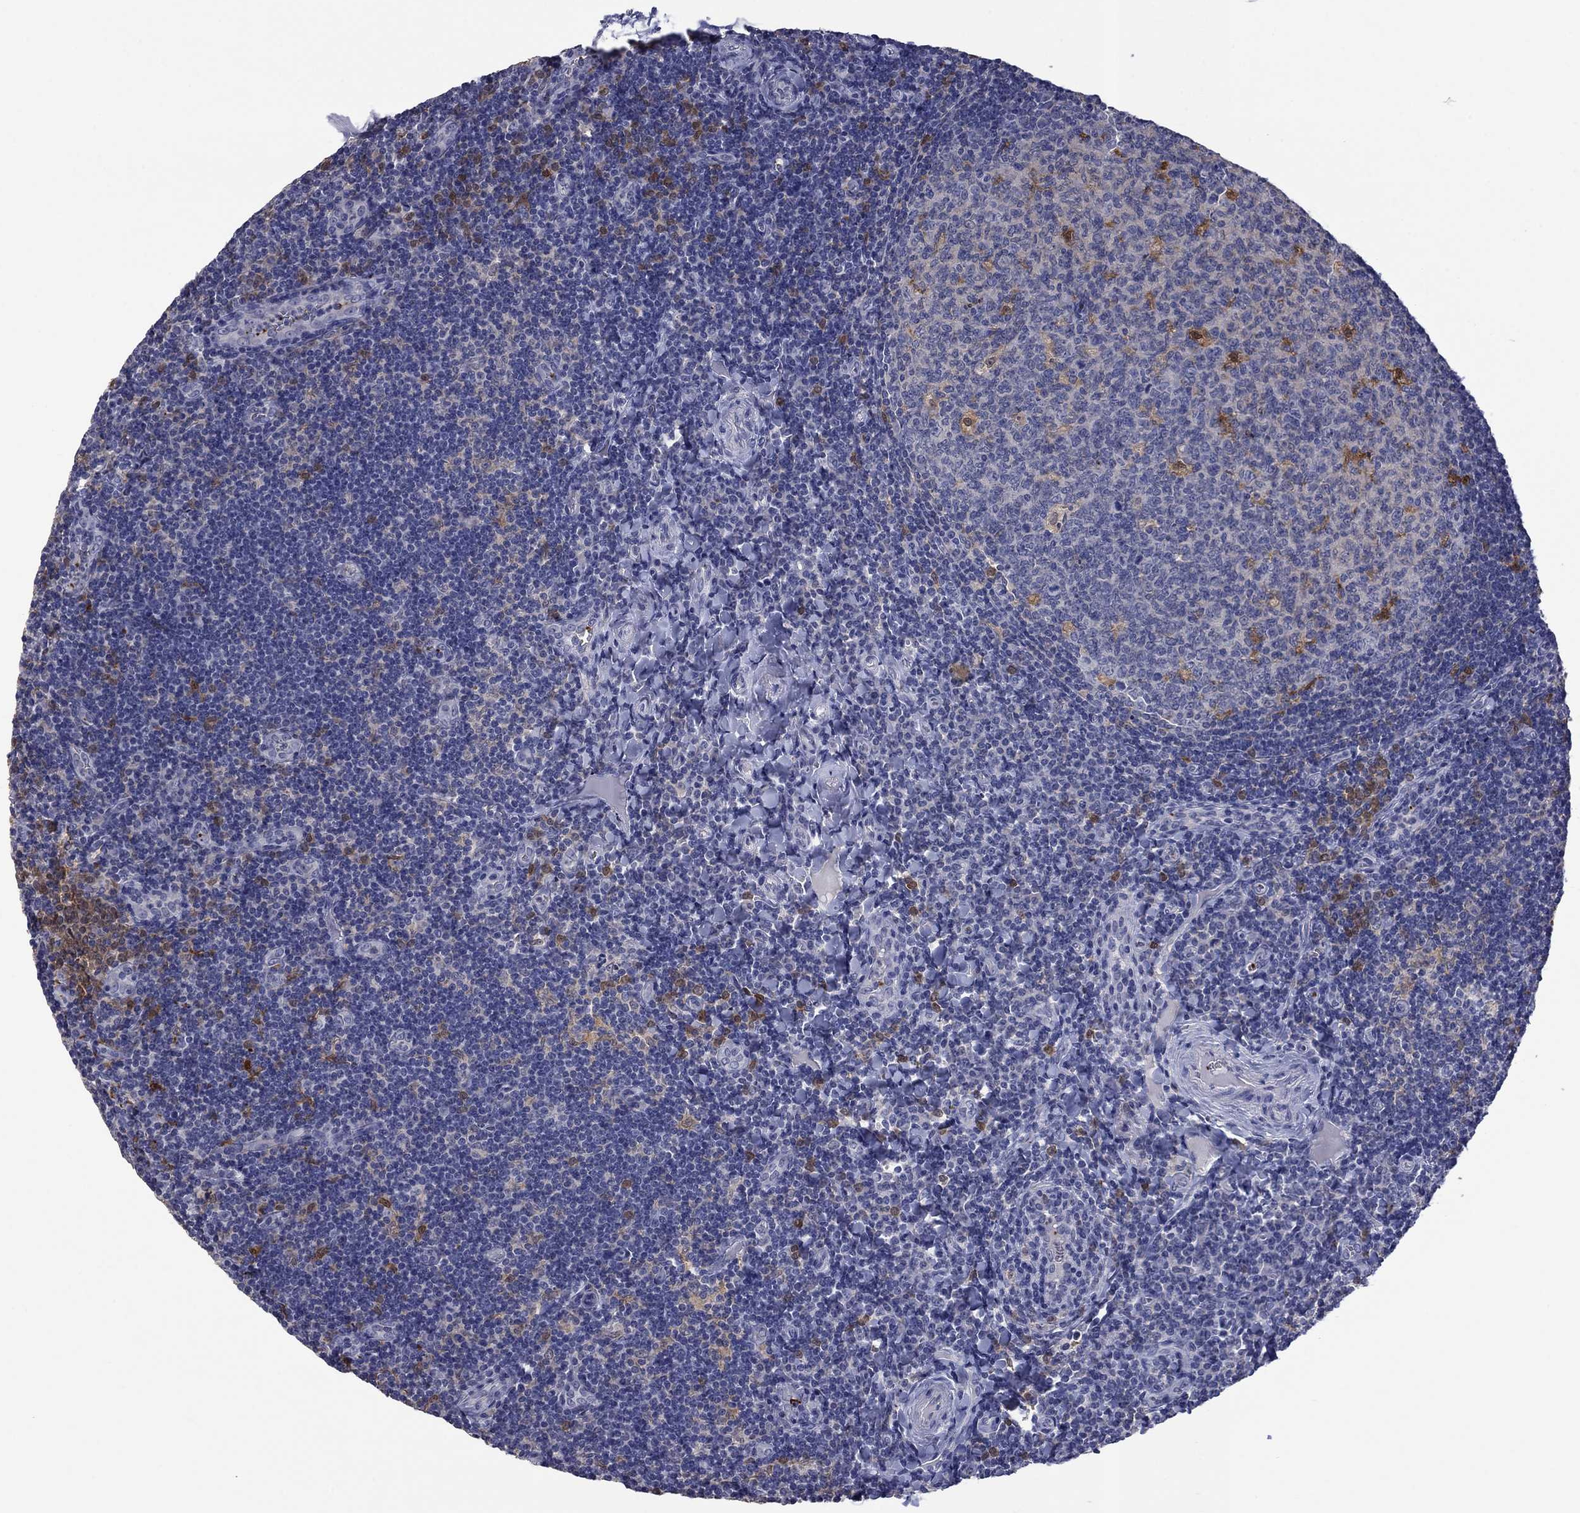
{"staining": {"intensity": "strong", "quantity": "<25%", "location": "cytoplasmic/membranous"}, "tissue": "tonsil", "cell_type": "Germinal center cells", "image_type": "normal", "snomed": [{"axis": "morphology", "description": "Normal tissue, NOS"}, {"axis": "morphology", "description": "Inflammation, NOS"}, {"axis": "topography", "description": "Tonsil"}], "caption": "A brown stain shows strong cytoplasmic/membranous staining of a protein in germinal center cells of benign human tonsil. (Stains: DAB (3,3'-diaminobenzidine) in brown, nuclei in blue, Microscopy: brightfield microscopy at high magnification).", "gene": "PLEK", "patient": {"sex": "female", "age": 31}}